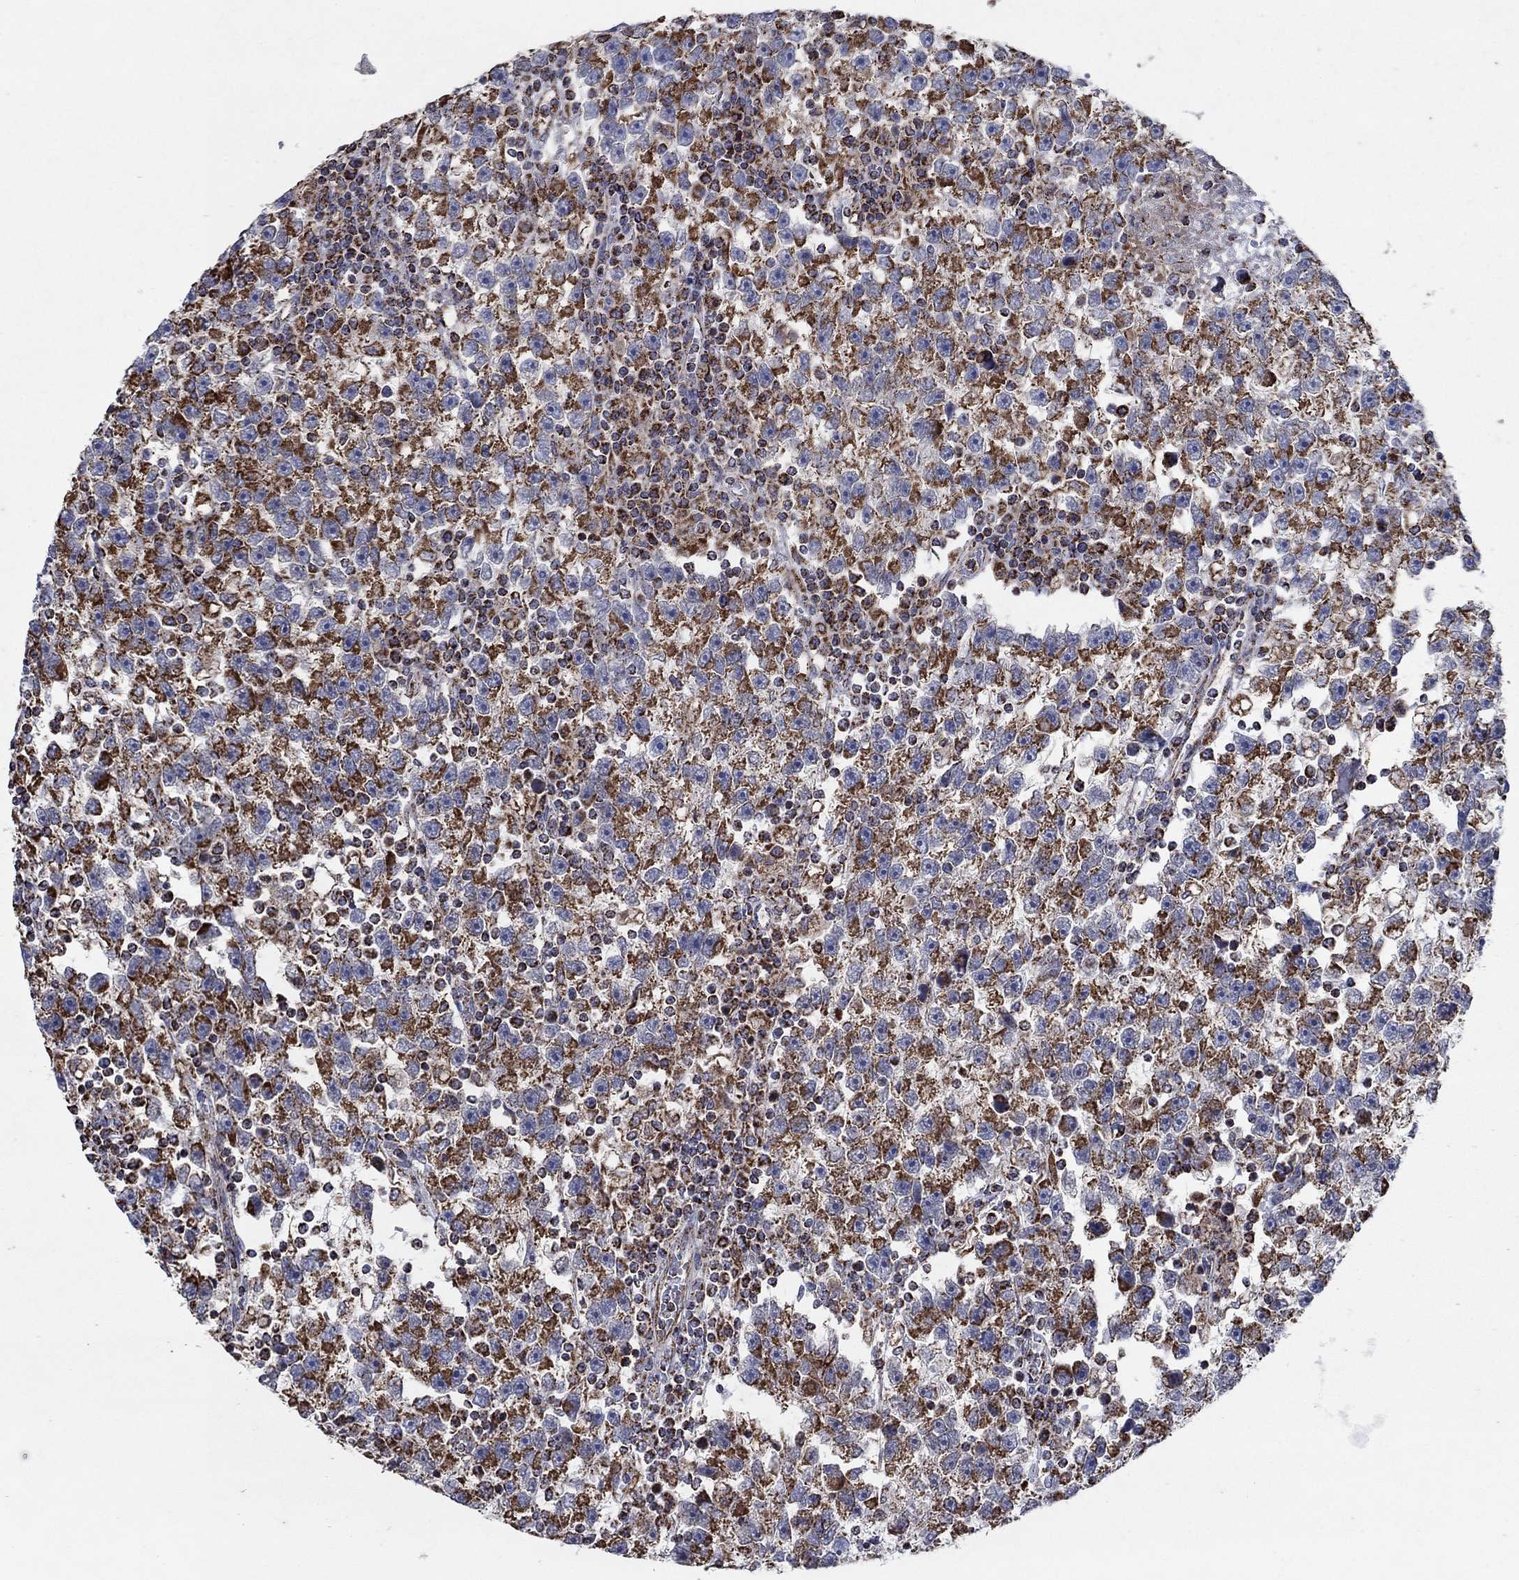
{"staining": {"intensity": "strong", "quantity": "25%-75%", "location": "cytoplasmic/membranous"}, "tissue": "testis cancer", "cell_type": "Tumor cells", "image_type": "cancer", "snomed": [{"axis": "morphology", "description": "Seminoma, NOS"}, {"axis": "topography", "description": "Testis"}], "caption": "Protein expression analysis of human seminoma (testis) reveals strong cytoplasmic/membranous expression in approximately 25%-75% of tumor cells.", "gene": "C9orf85", "patient": {"sex": "male", "age": 47}}